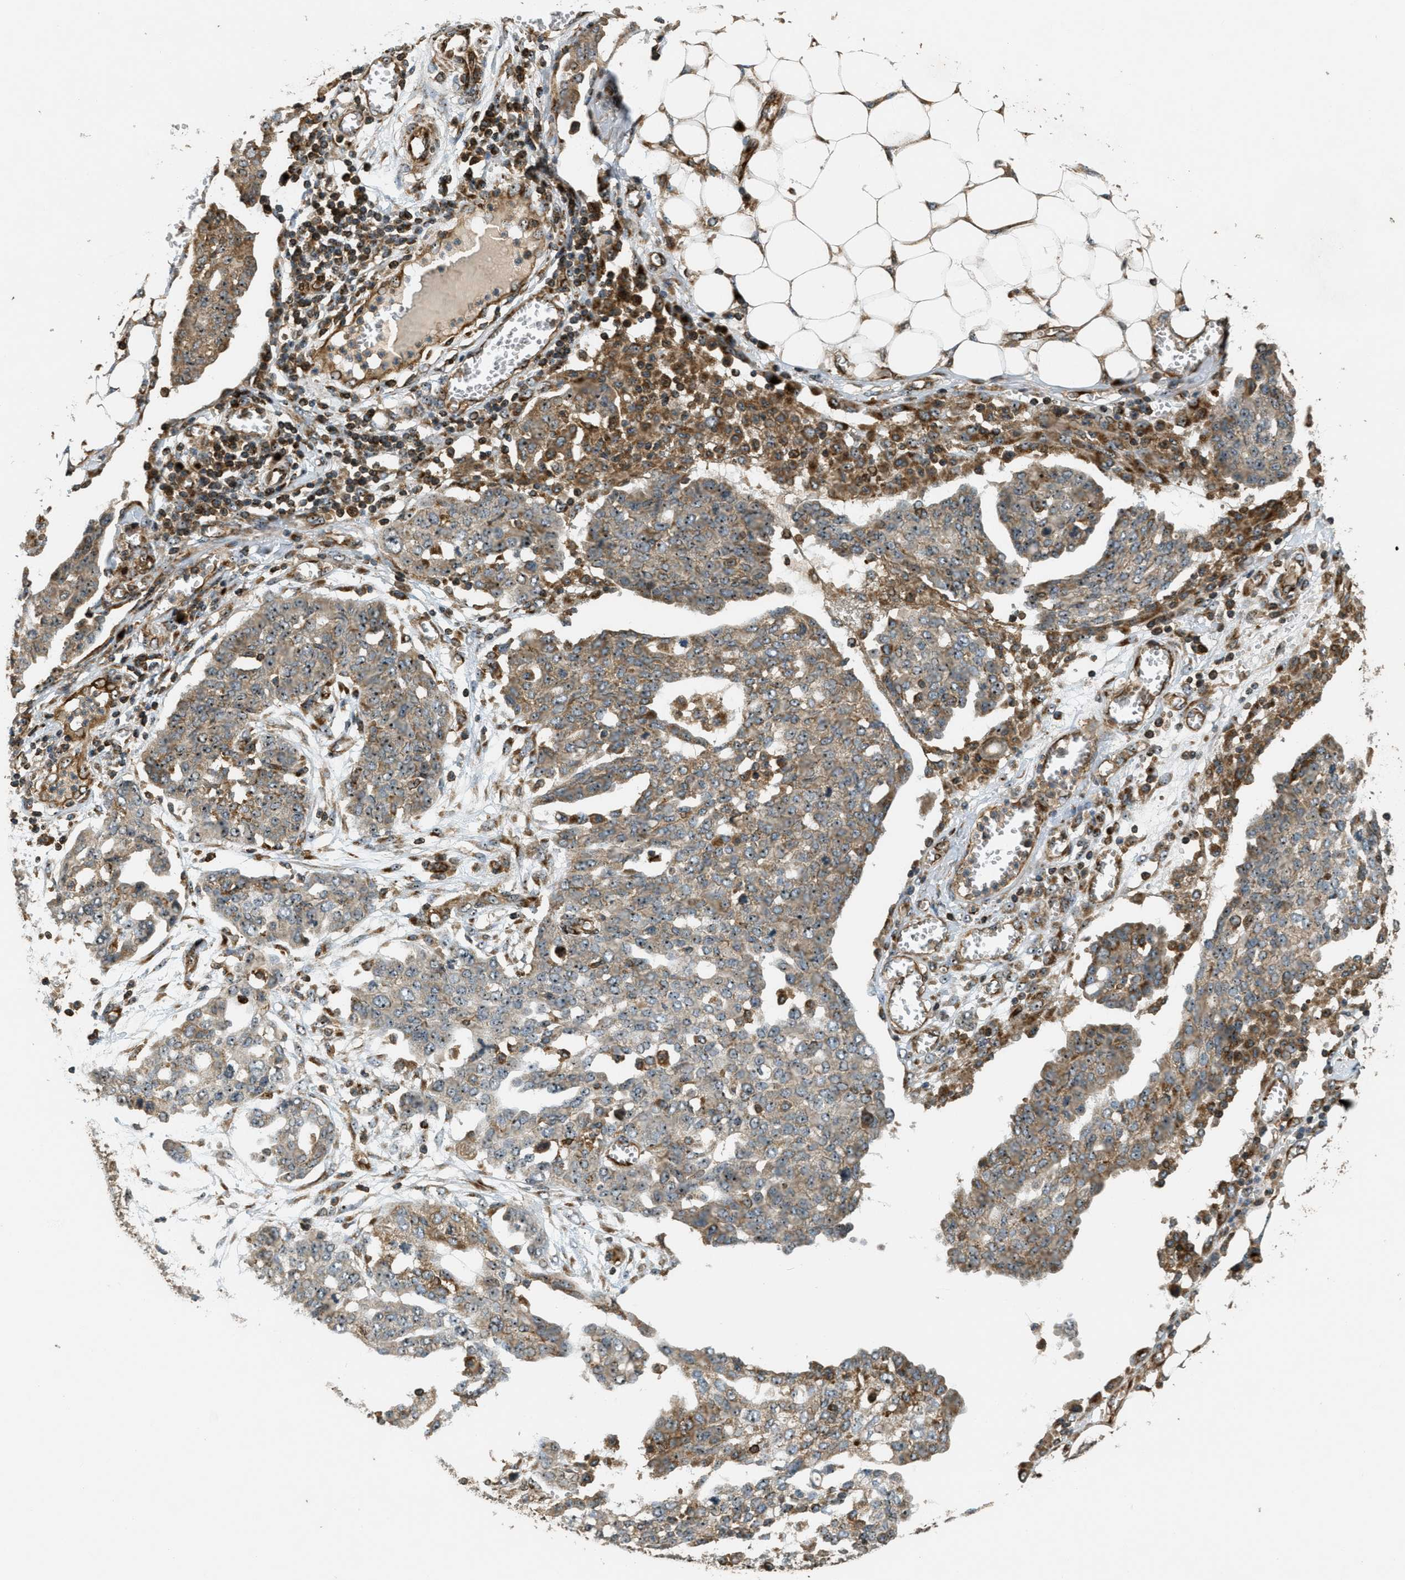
{"staining": {"intensity": "moderate", "quantity": ">75%", "location": "cytoplasmic/membranous,nuclear"}, "tissue": "ovarian cancer", "cell_type": "Tumor cells", "image_type": "cancer", "snomed": [{"axis": "morphology", "description": "Cystadenocarcinoma, serous, NOS"}, {"axis": "topography", "description": "Soft tissue"}, {"axis": "topography", "description": "Ovary"}], "caption": "Immunohistochemistry image of ovarian cancer stained for a protein (brown), which shows medium levels of moderate cytoplasmic/membranous and nuclear expression in approximately >75% of tumor cells.", "gene": "LRP12", "patient": {"sex": "female", "age": 57}}